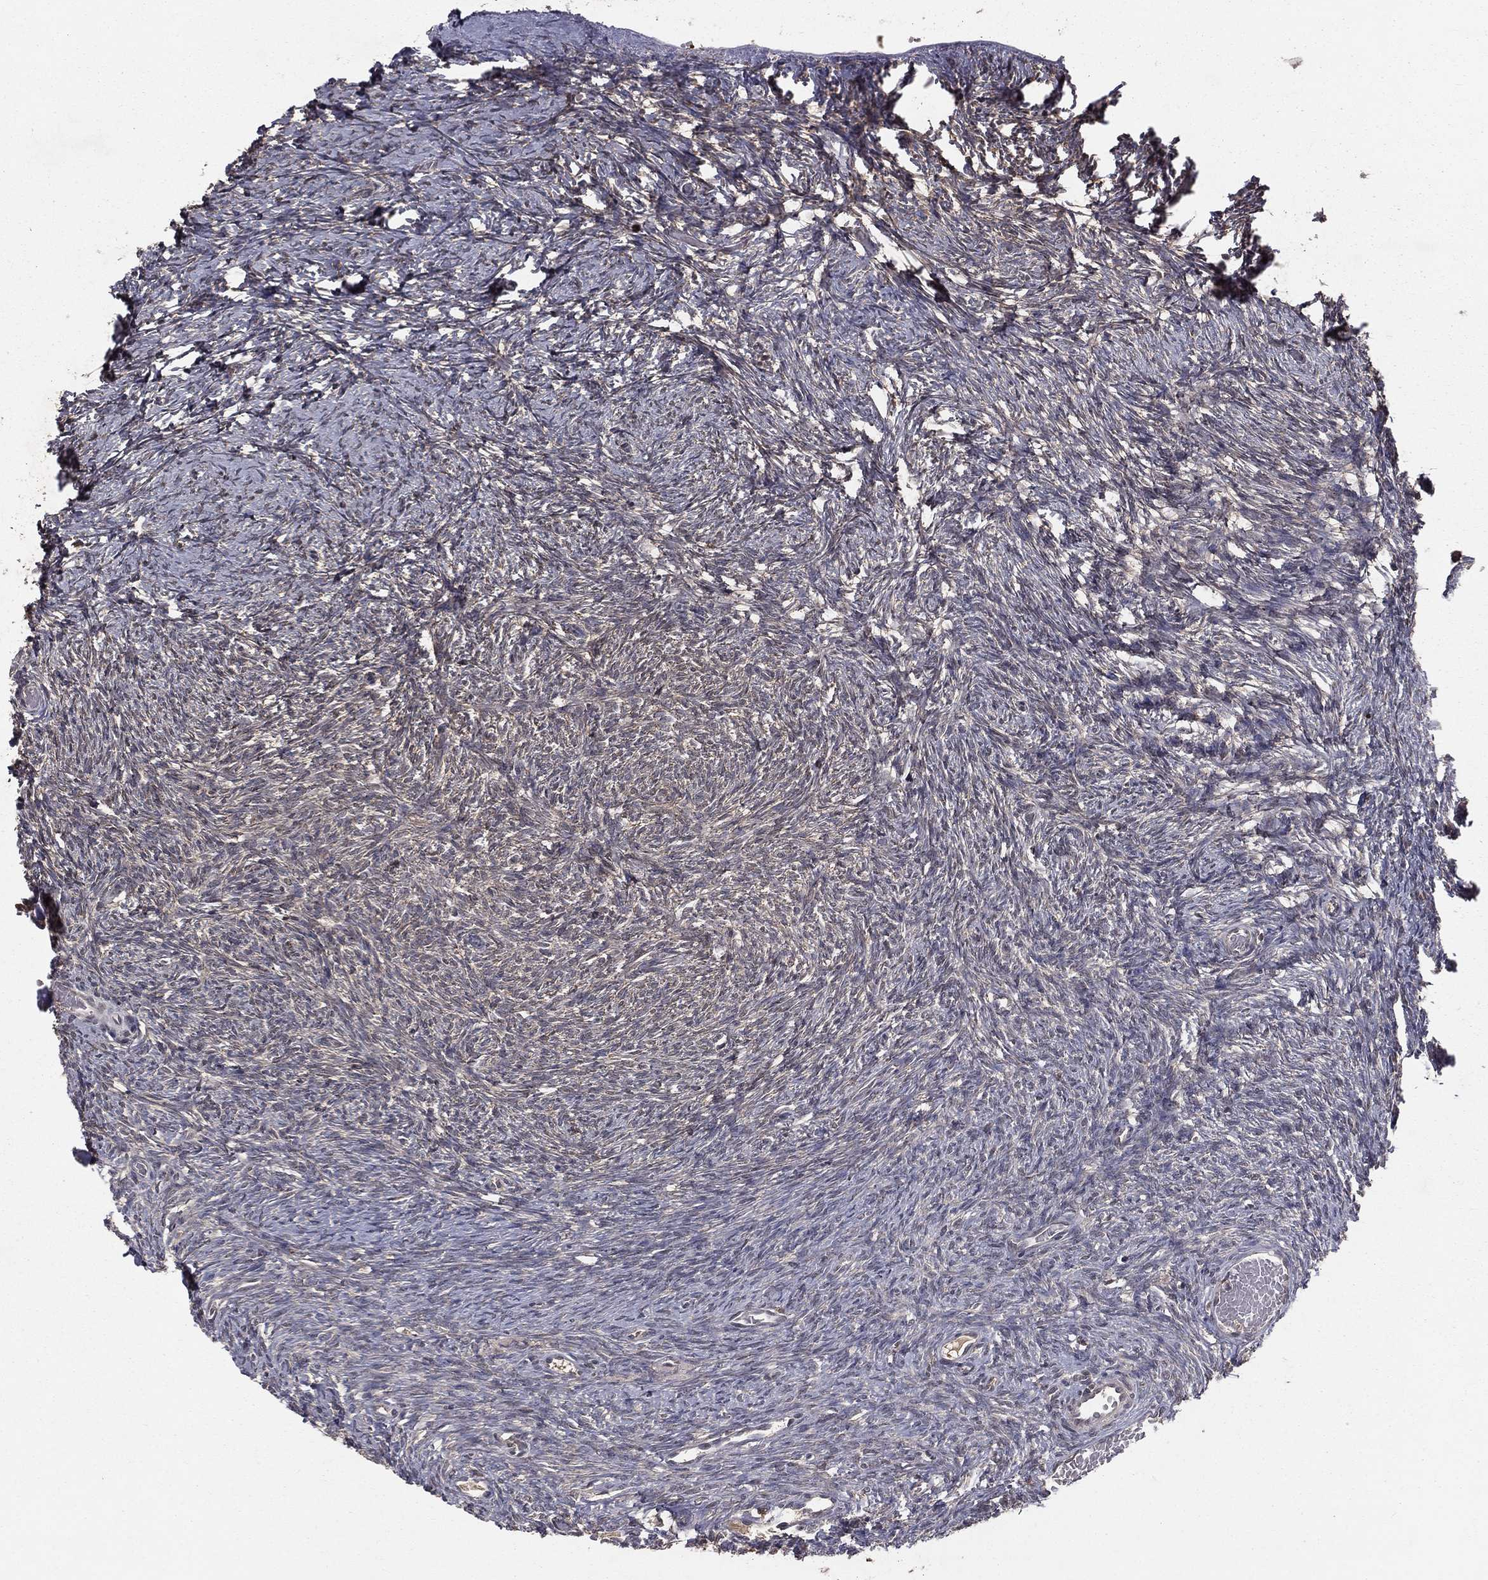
{"staining": {"intensity": "moderate", "quantity": ">75%", "location": "cytoplasmic/membranous"}, "tissue": "ovary", "cell_type": "Follicle cells", "image_type": "normal", "snomed": [{"axis": "morphology", "description": "Normal tissue, NOS"}, {"axis": "topography", "description": "Ovary"}], "caption": "Immunohistochemistry of benign ovary displays medium levels of moderate cytoplasmic/membranous staining in about >75% of follicle cells. Nuclei are stained in blue.", "gene": "ZDHHC15", "patient": {"sex": "female", "age": 39}}